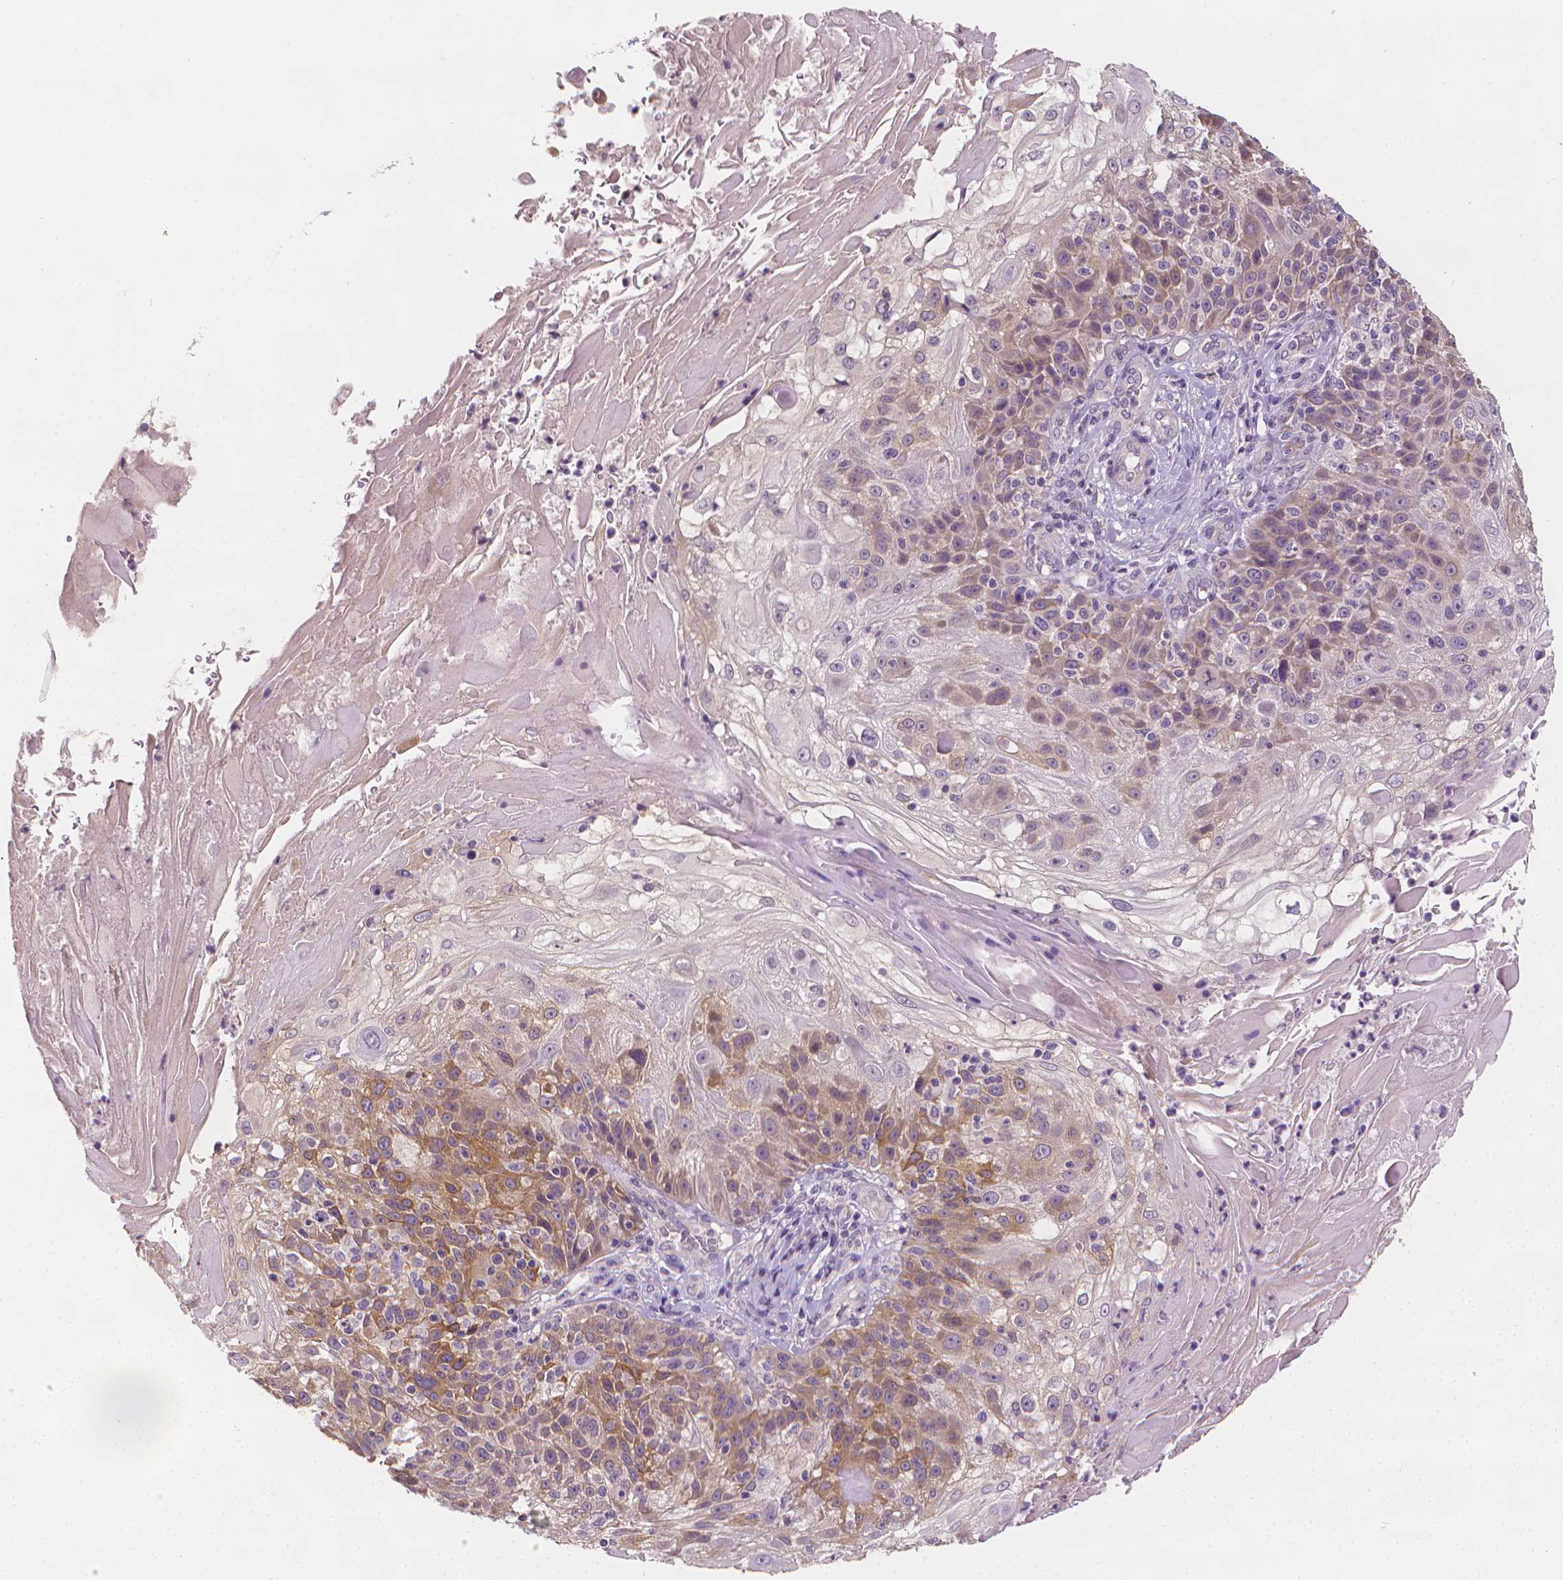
{"staining": {"intensity": "moderate", "quantity": "25%-75%", "location": "cytoplasmic/membranous"}, "tissue": "skin cancer", "cell_type": "Tumor cells", "image_type": "cancer", "snomed": [{"axis": "morphology", "description": "Normal tissue, NOS"}, {"axis": "morphology", "description": "Squamous cell carcinoma, NOS"}, {"axis": "topography", "description": "Skin"}], "caption": "A brown stain highlights moderate cytoplasmic/membranous positivity of a protein in human skin cancer tumor cells.", "gene": "FASN", "patient": {"sex": "female", "age": 83}}